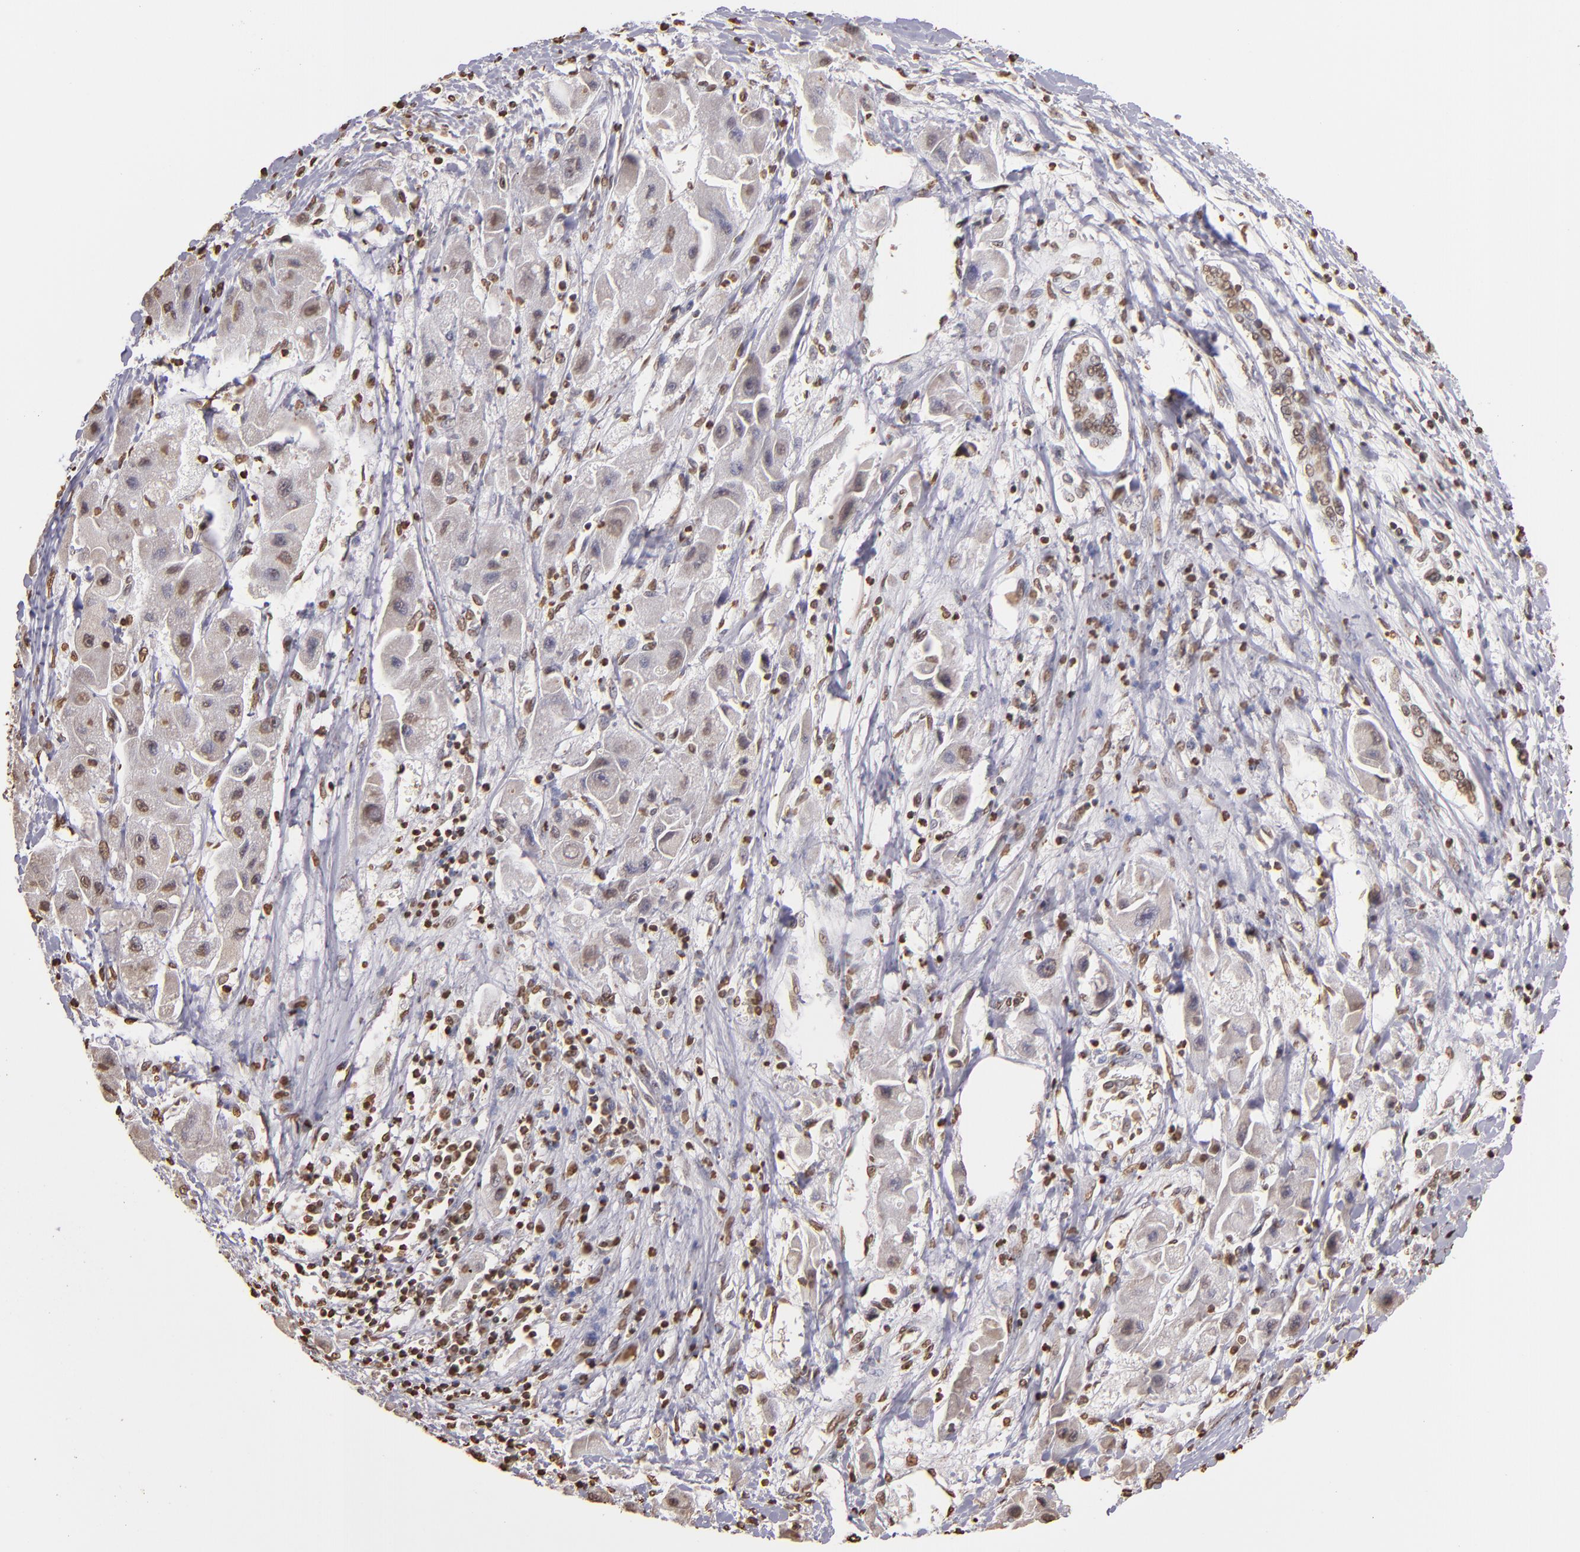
{"staining": {"intensity": "weak", "quantity": "<25%", "location": "nuclear"}, "tissue": "liver cancer", "cell_type": "Tumor cells", "image_type": "cancer", "snomed": [{"axis": "morphology", "description": "Carcinoma, Hepatocellular, NOS"}, {"axis": "topography", "description": "Liver"}], "caption": "This is an immunohistochemistry photomicrograph of hepatocellular carcinoma (liver). There is no staining in tumor cells.", "gene": "LBX1", "patient": {"sex": "male", "age": 24}}